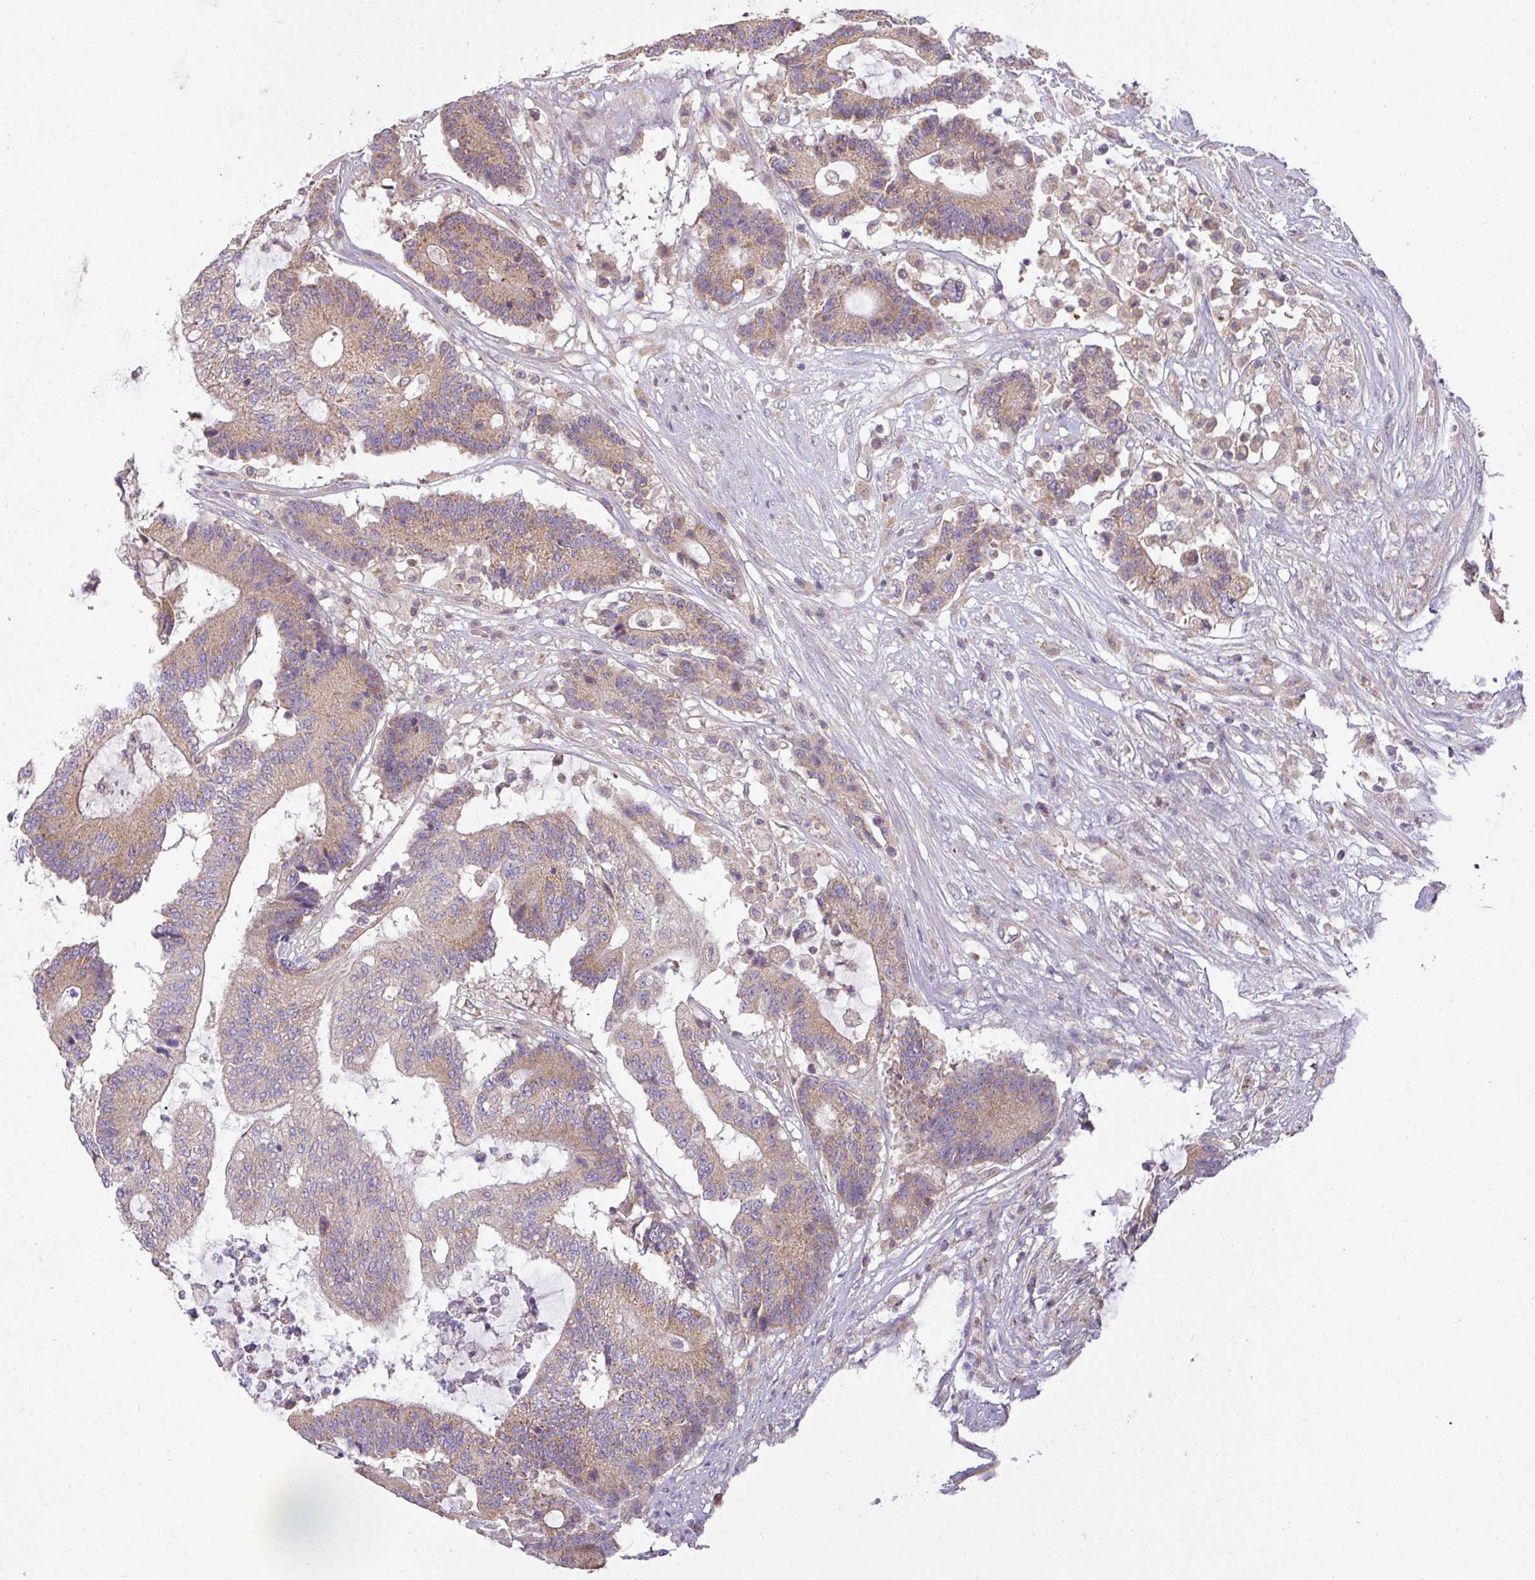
{"staining": {"intensity": "moderate", "quantity": "25%-75%", "location": "cytoplasmic/membranous"}, "tissue": "colorectal cancer", "cell_type": "Tumor cells", "image_type": "cancer", "snomed": [{"axis": "morphology", "description": "Adenocarcinoma, NOS"}, {"axis": "topography", "description": "Colon"}], "caption": "Human colorectal adenocarcinoma stained with a brown dye displays moderate cytoplasmic/membranous positive positivity in approximately 25%-75% of tumor cells.", "gene": "ZNF211", "patient": {"sex": "female", "age": 84}}